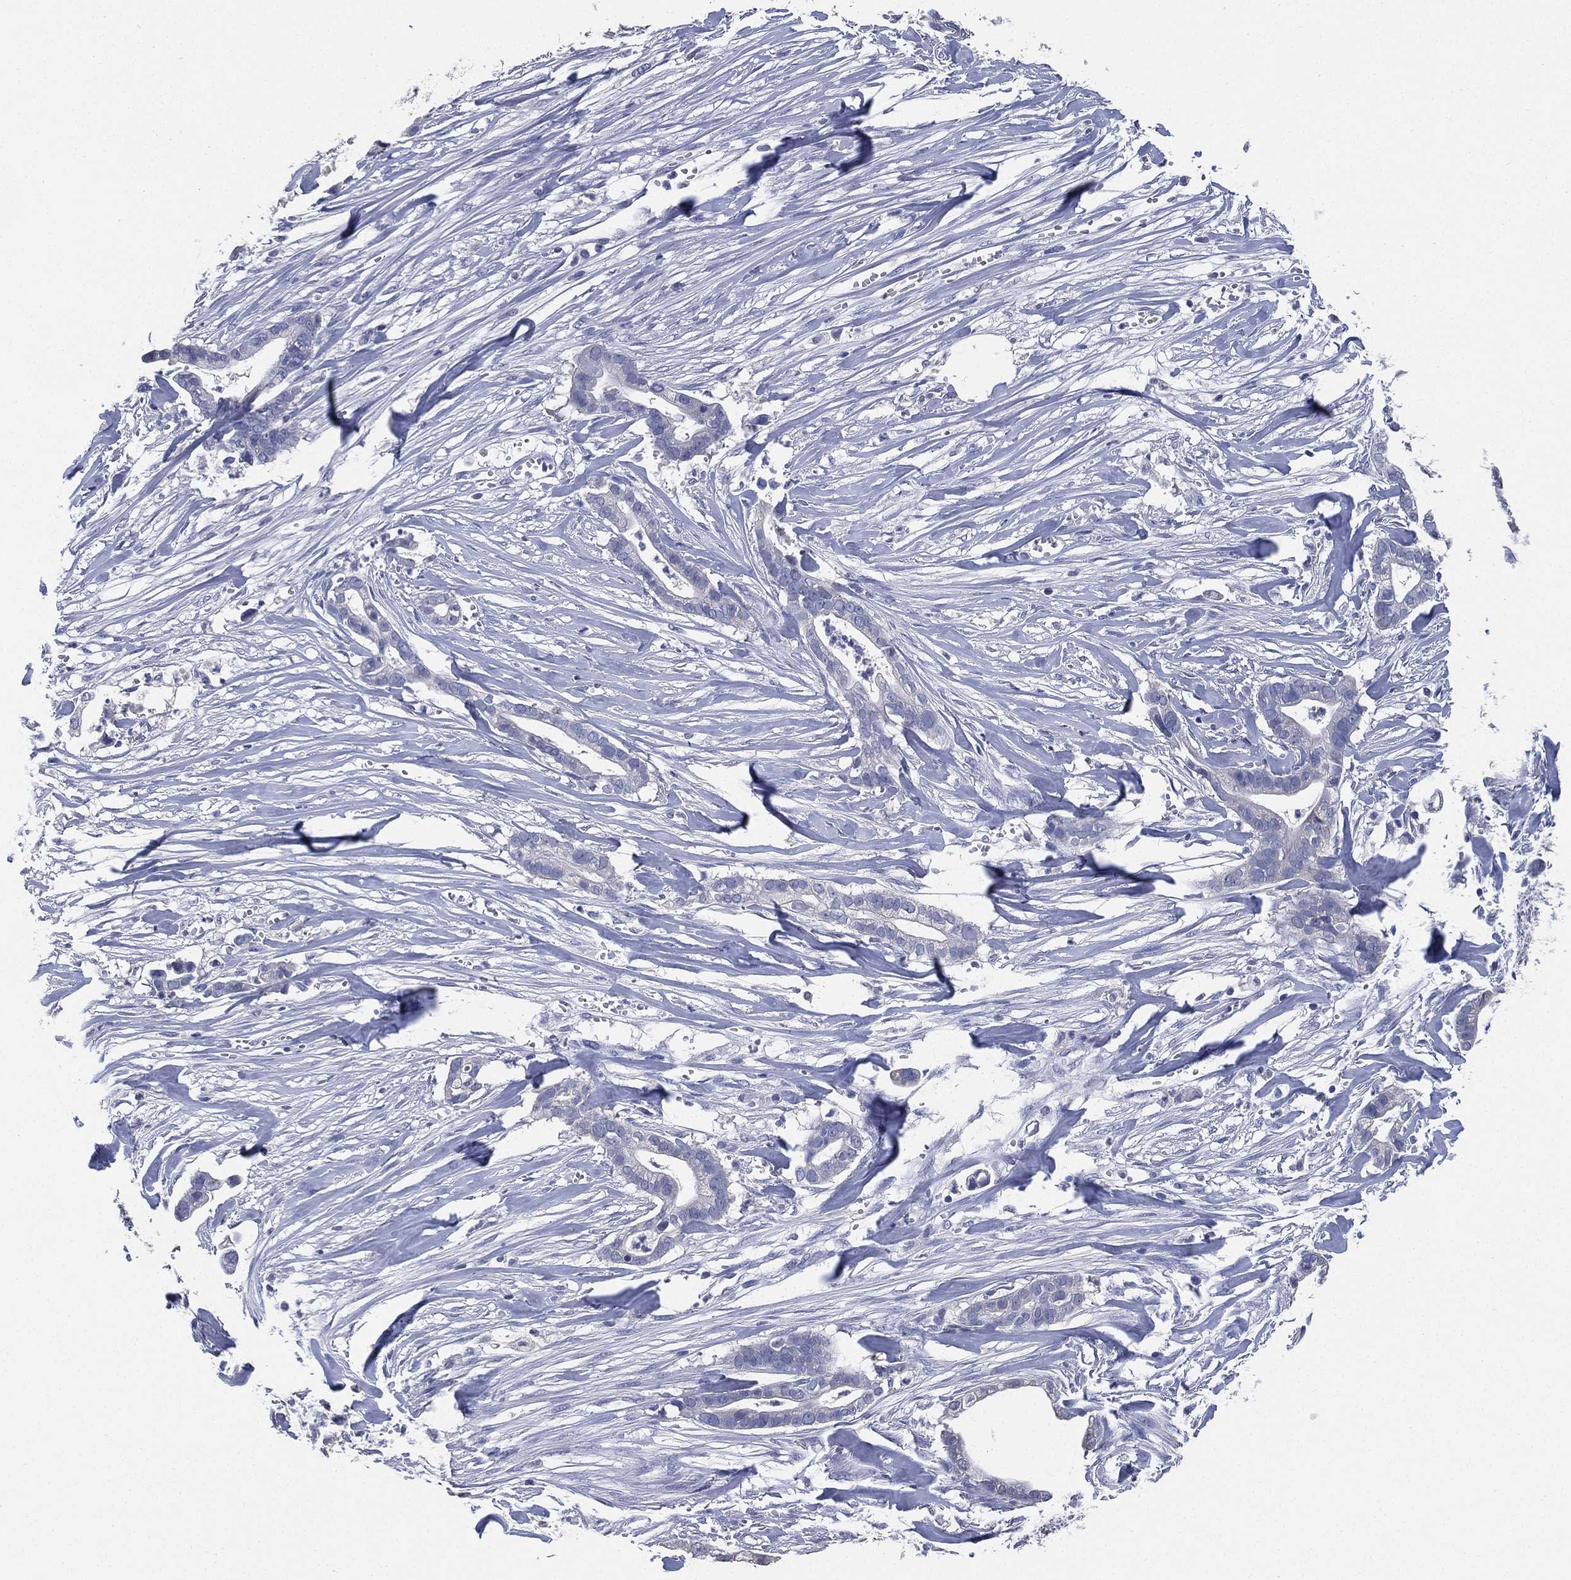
{"staining": {"intensity": "negative", "quantity": "none", "location": "none"}, "tissue": "pancreatic cancer", "cell_type": "Tumor cells", "image_type": "cancer", "snomed": [{"axis": "morphology", "description": "Adenocarcinoma, NOS"}, {"axis": "topography", "description": "Pancreas"}], "caption": "The micrograph demonstrates no significant positivity in tumor cells of pancreatic cancer (adenocarcinoma).", "gene": "IYD", "patient": {"sex": "male", "age": 61}}